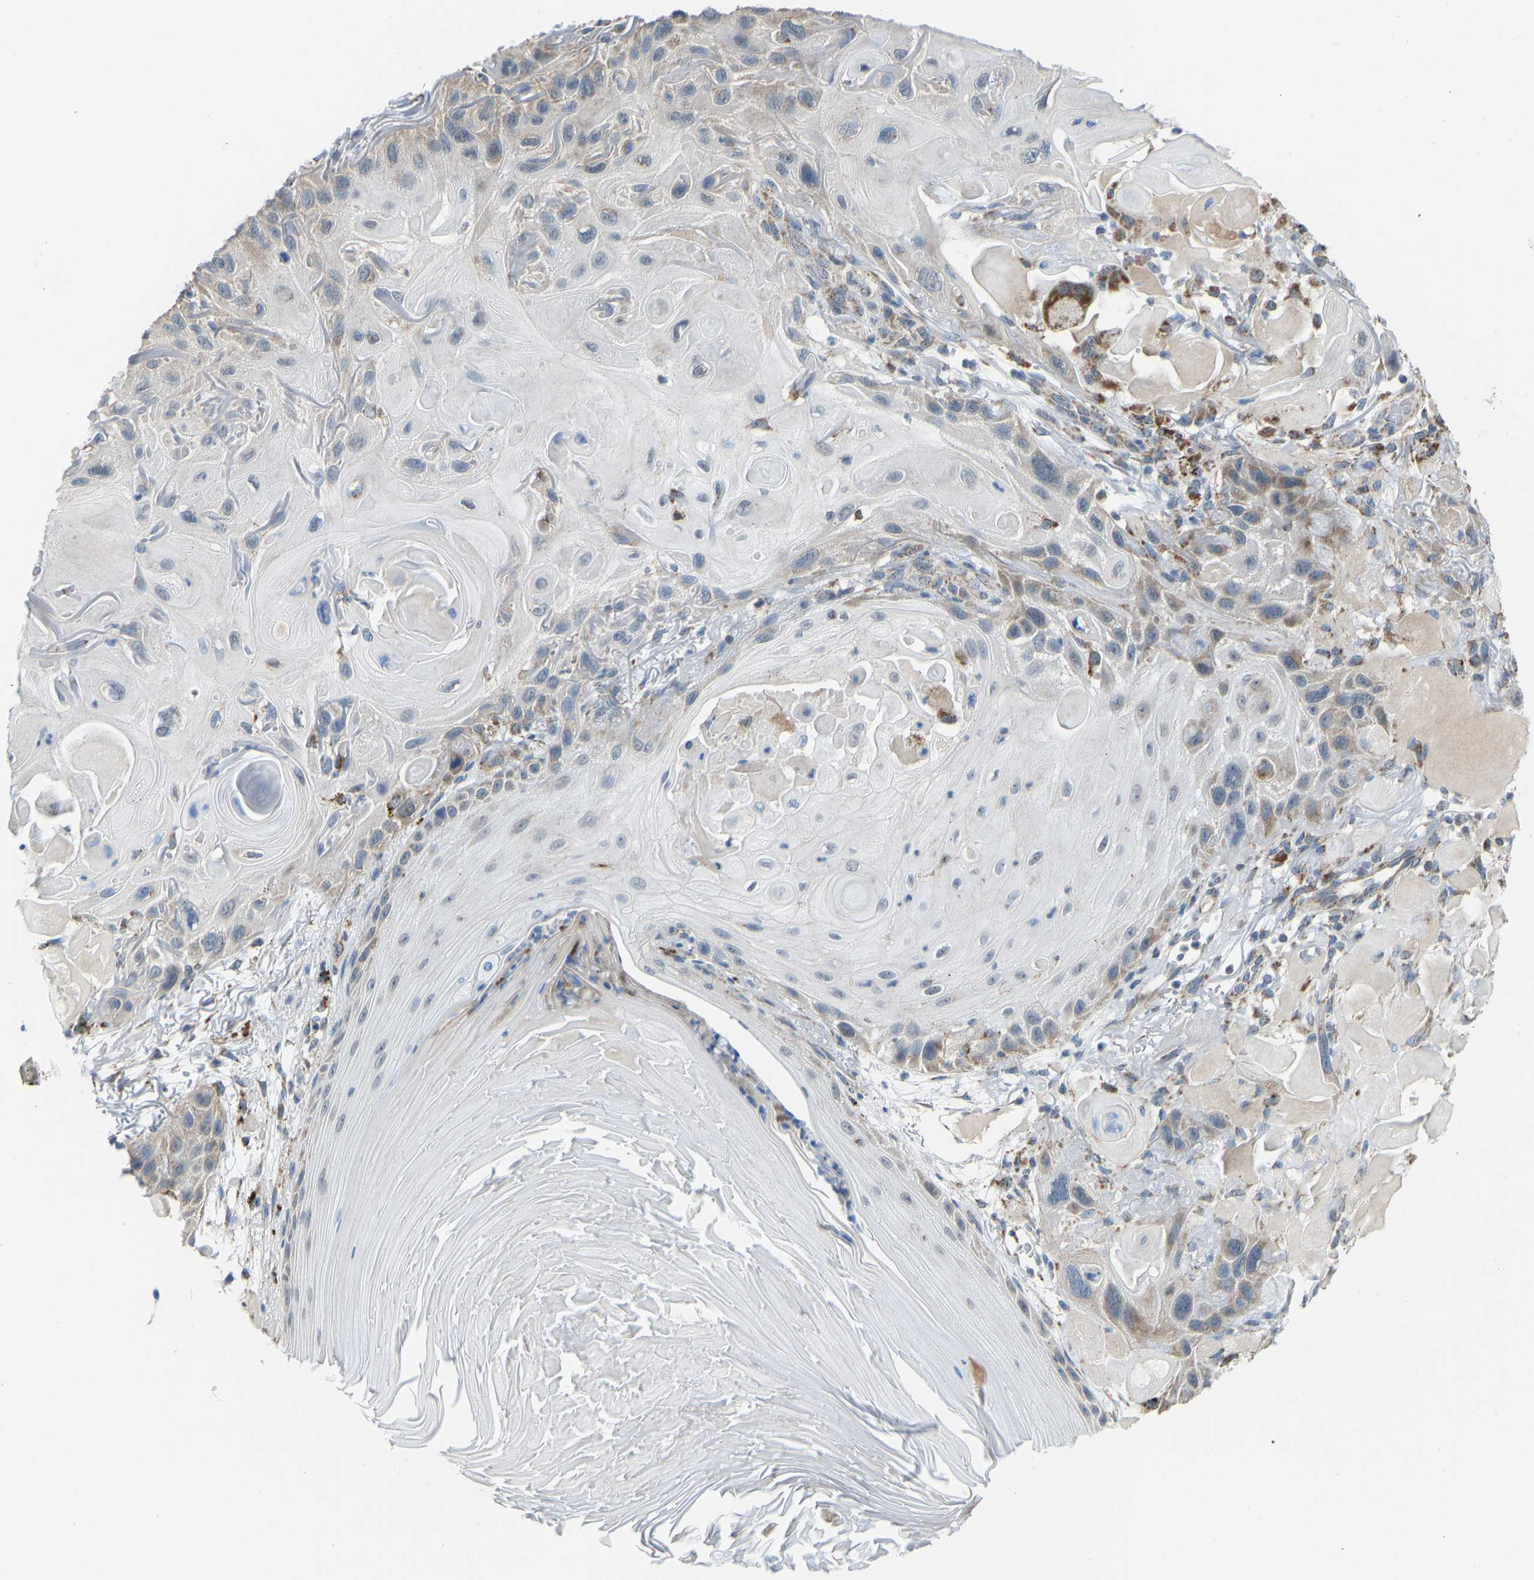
{"staining": {"intensity": "moderate", "quantity": "<25%", "location": "cytoplasmic/membranous"}, "tissue": "skin cancer", "cell_type": "Tumor cells", "image_type": "cancer", "snomed": [{"axis": "morphology", "description": "Squamous cell carcinoma, NOS"}, {"axis": "topography", "description": "Skin"}], "caption": "Tumor cells show moderate cytoplasmic/membranous expression in approximately <25% of cells in skin squamous cell carcinoma.", "gene": "SMIM20", "patient": {"sex": "female", "age": 77}}